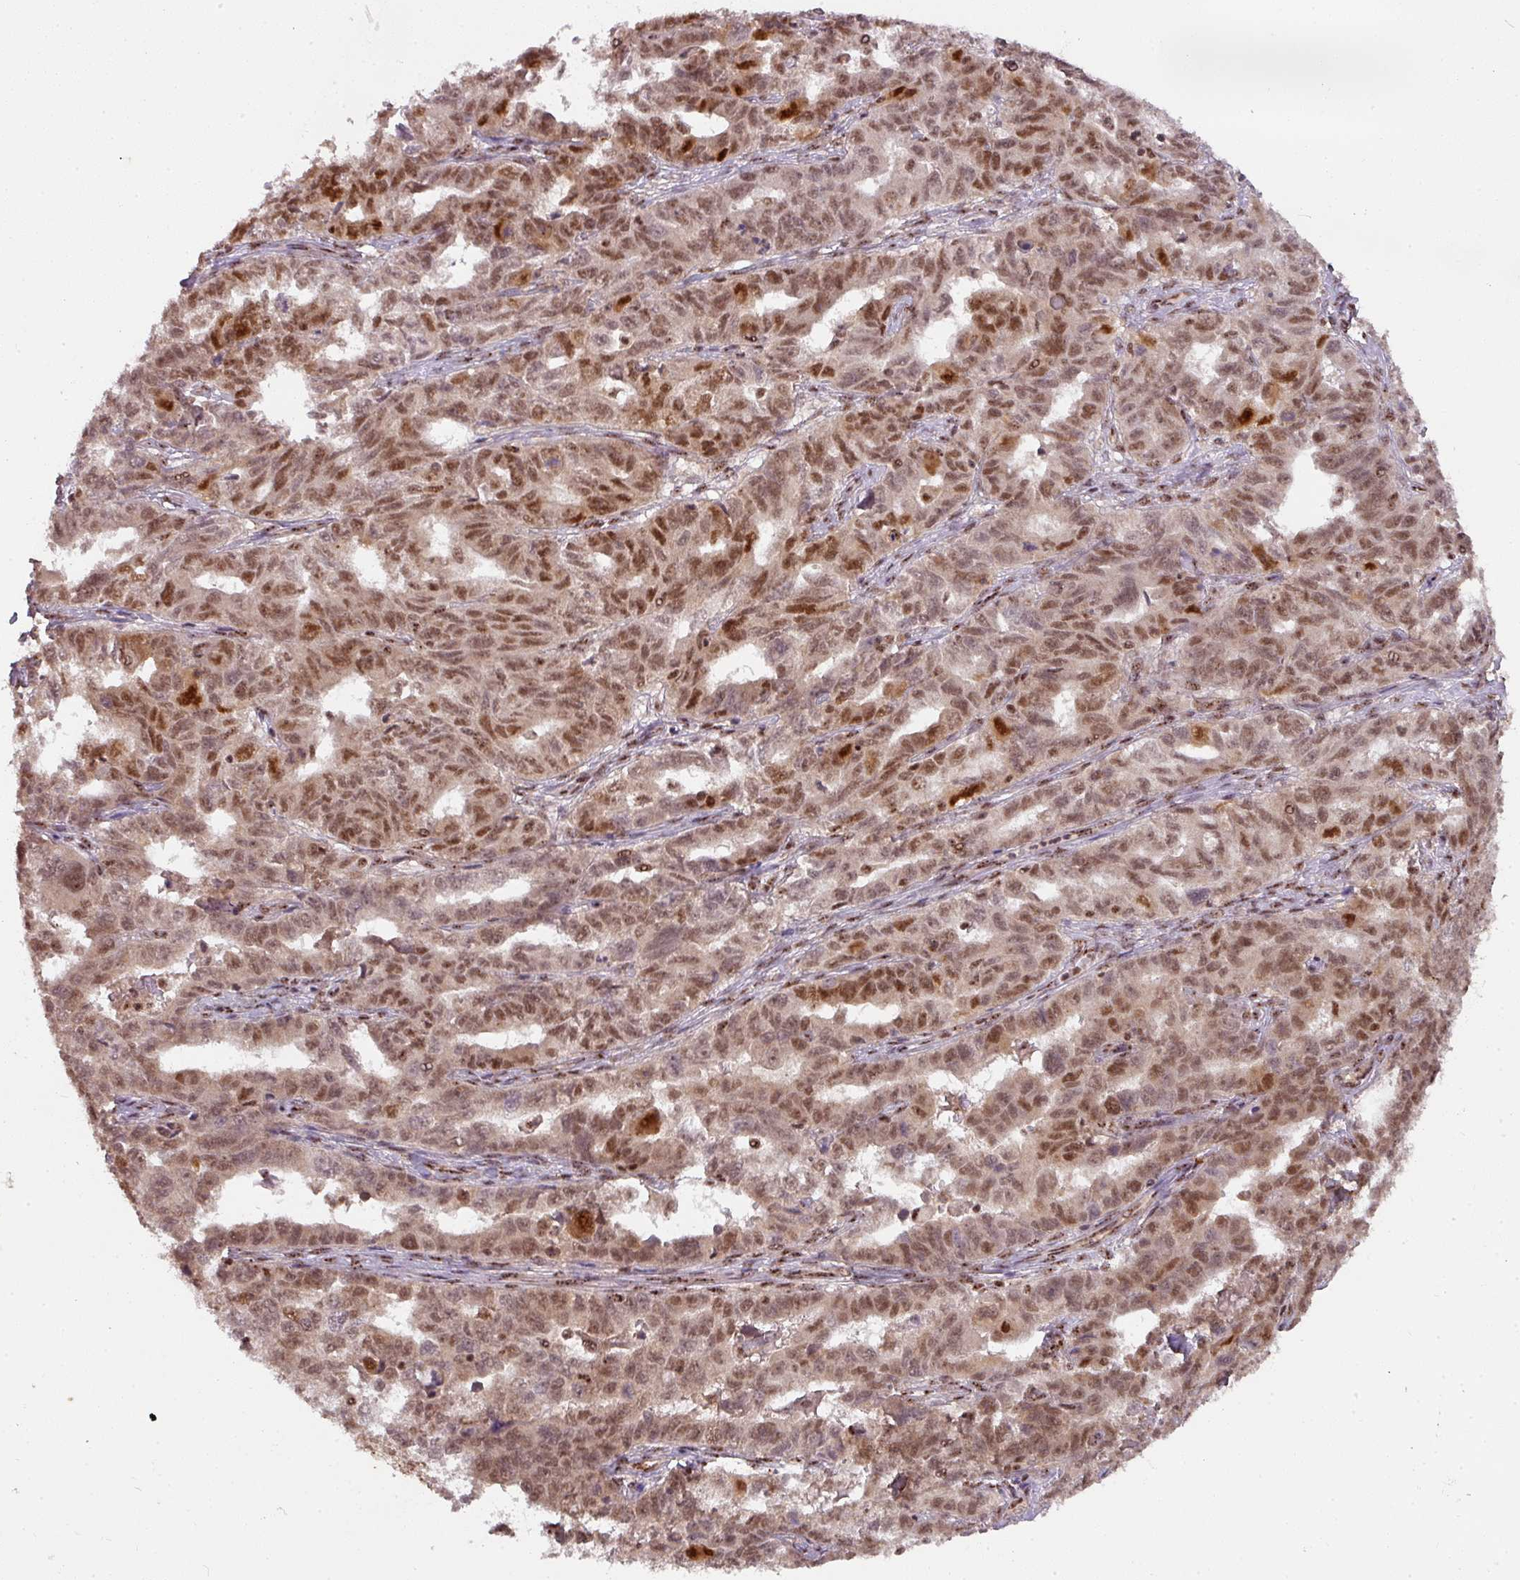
{"staining": {"intensity": "moderate", "quantity": ">75%", "location": "nuclear"}, "tissue": "ovarian cancer", "cell_type": "Tumor cells", "image_type": "cancer", "snomed": [{"axis": "morphology", "description": "Adenocarcinoma, NOS"}, {"axis": "morphology", "description": "Carcinoma, endometroid"}, {"axis": "topography", "description": "Ovary"}], "caption": "Protein staining shows moderate nuclear staining in about >75% of tumor cells in ovarian endometroid carcinoma.", "gene": "RANBP9", "patient": {"sex": "female", "age": 72}}